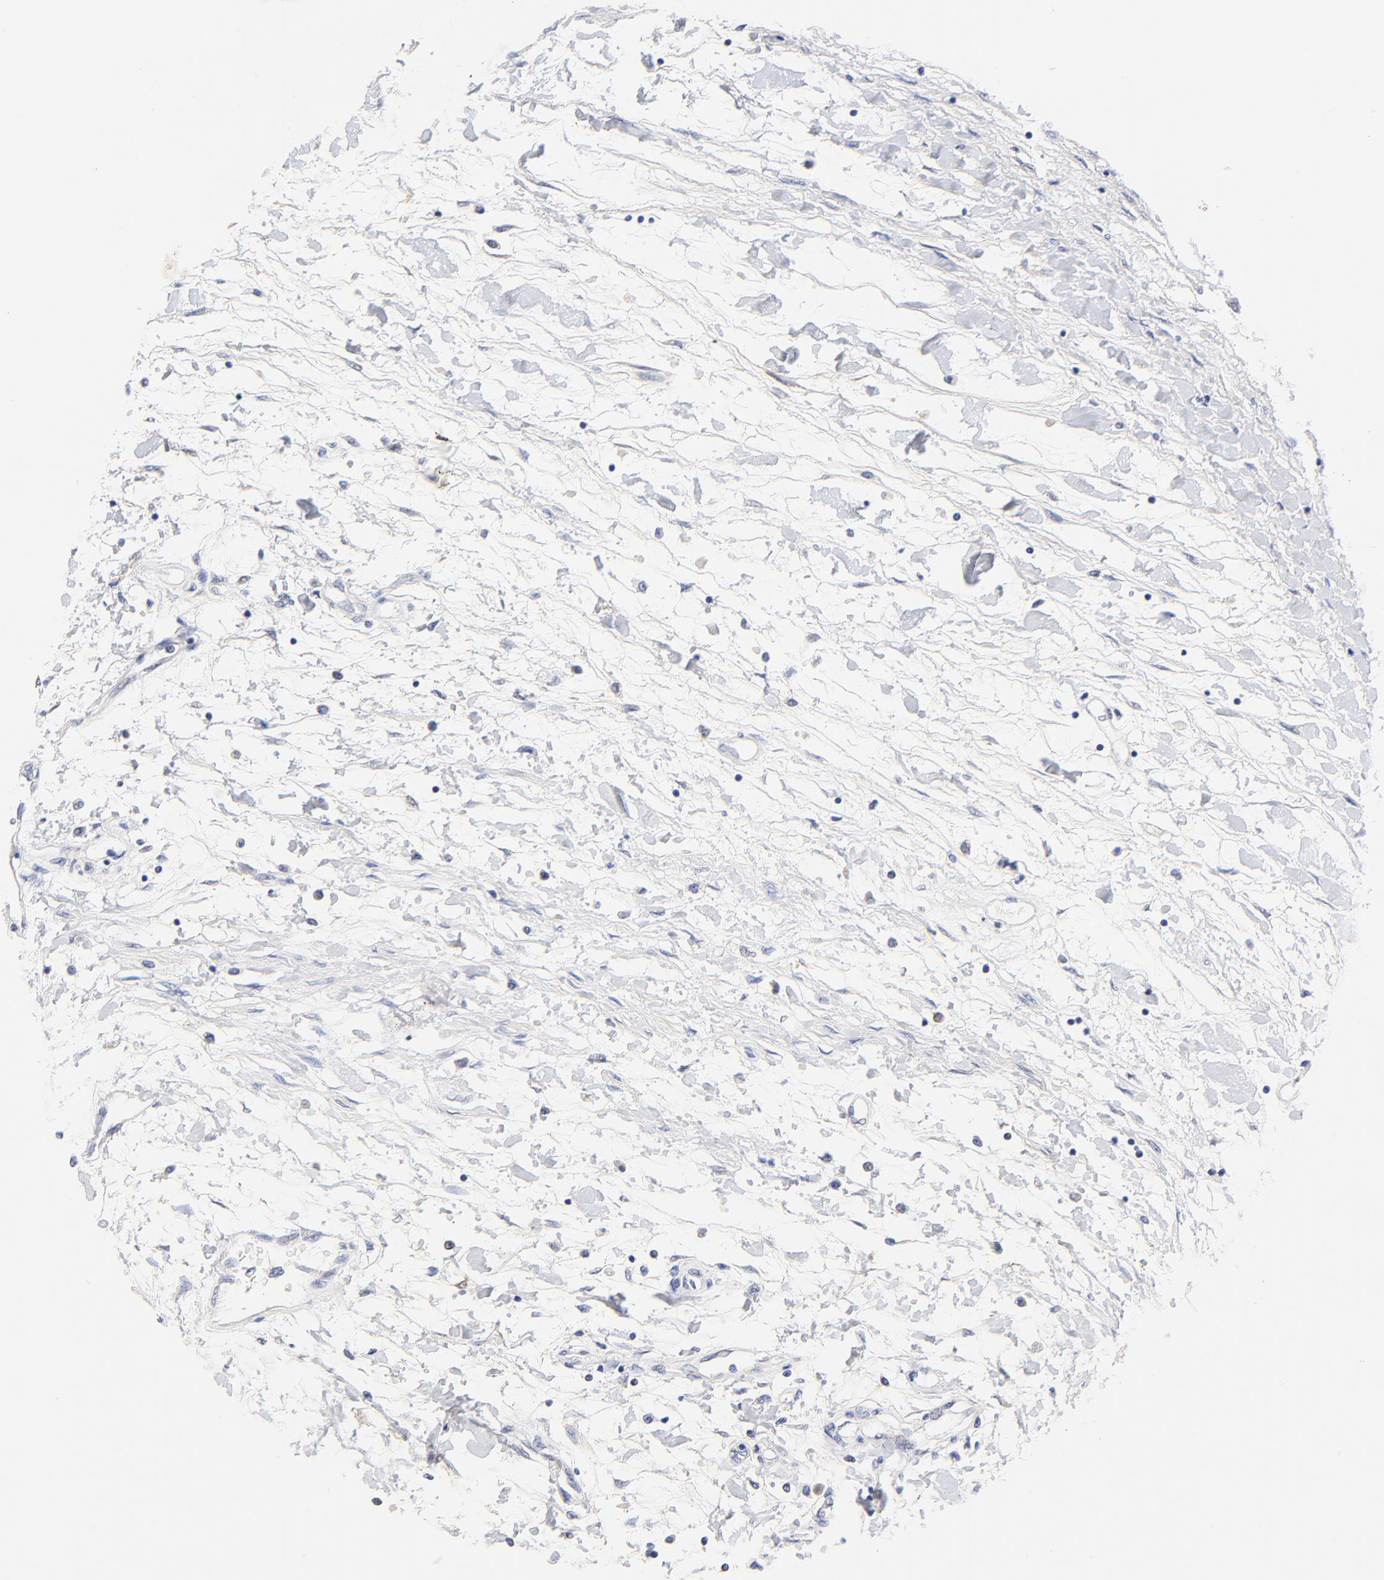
{"staining": {"intensity": "negative", "quantity": "none", "location": "none"}, "tissue": "renal cancer", "cell_type": "Tumor cells", "image_type": "cancer", "snomed": [{"axis": "morphology", "description": "Adenocarcinoma, NOS"}, {"axis": "topography", "description": "Kidney"}], "caption": "Immunohistochemical staining of human renal cancer (adenocarcinoma) demonstrates no significant staining in tumor cells.", "gene": "PTK7", "patient": {"sex": "male", "age": 57}}